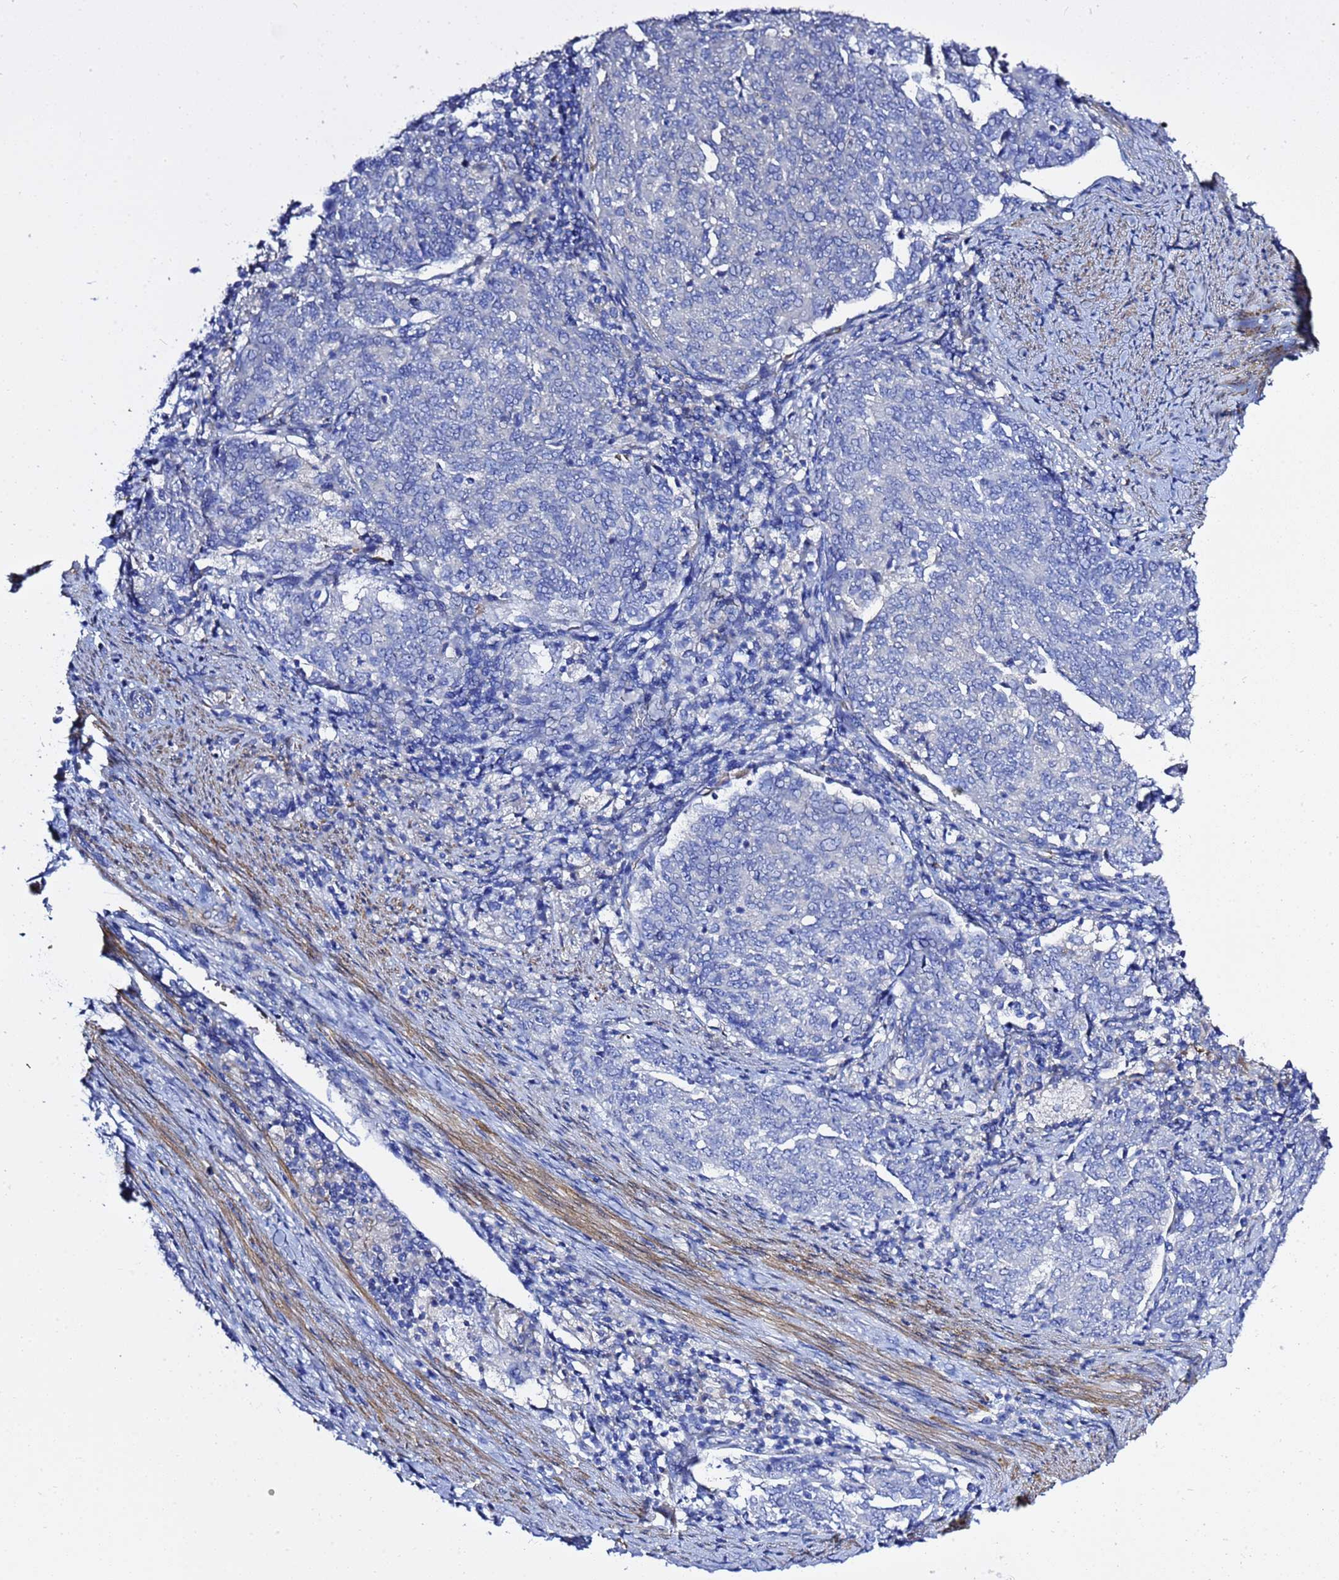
{"staining": {"intensity": "negative", "quantity": "none", "location": "none"}, "tissue": "endometrial cancer", "cell_type": "Tumor cells", "image_type": "cancer", "snomed": [{"axis": "morphology", "description": "Adenocarcinoma, NOS"}, {"axis": "topography", "description": "Endometrium"}], "caption": "There is no significant expression in tumor cells of endometrial adenocarcinoma.", "gene": "USP18", "patient": {"sex": "female", "age": 80}}